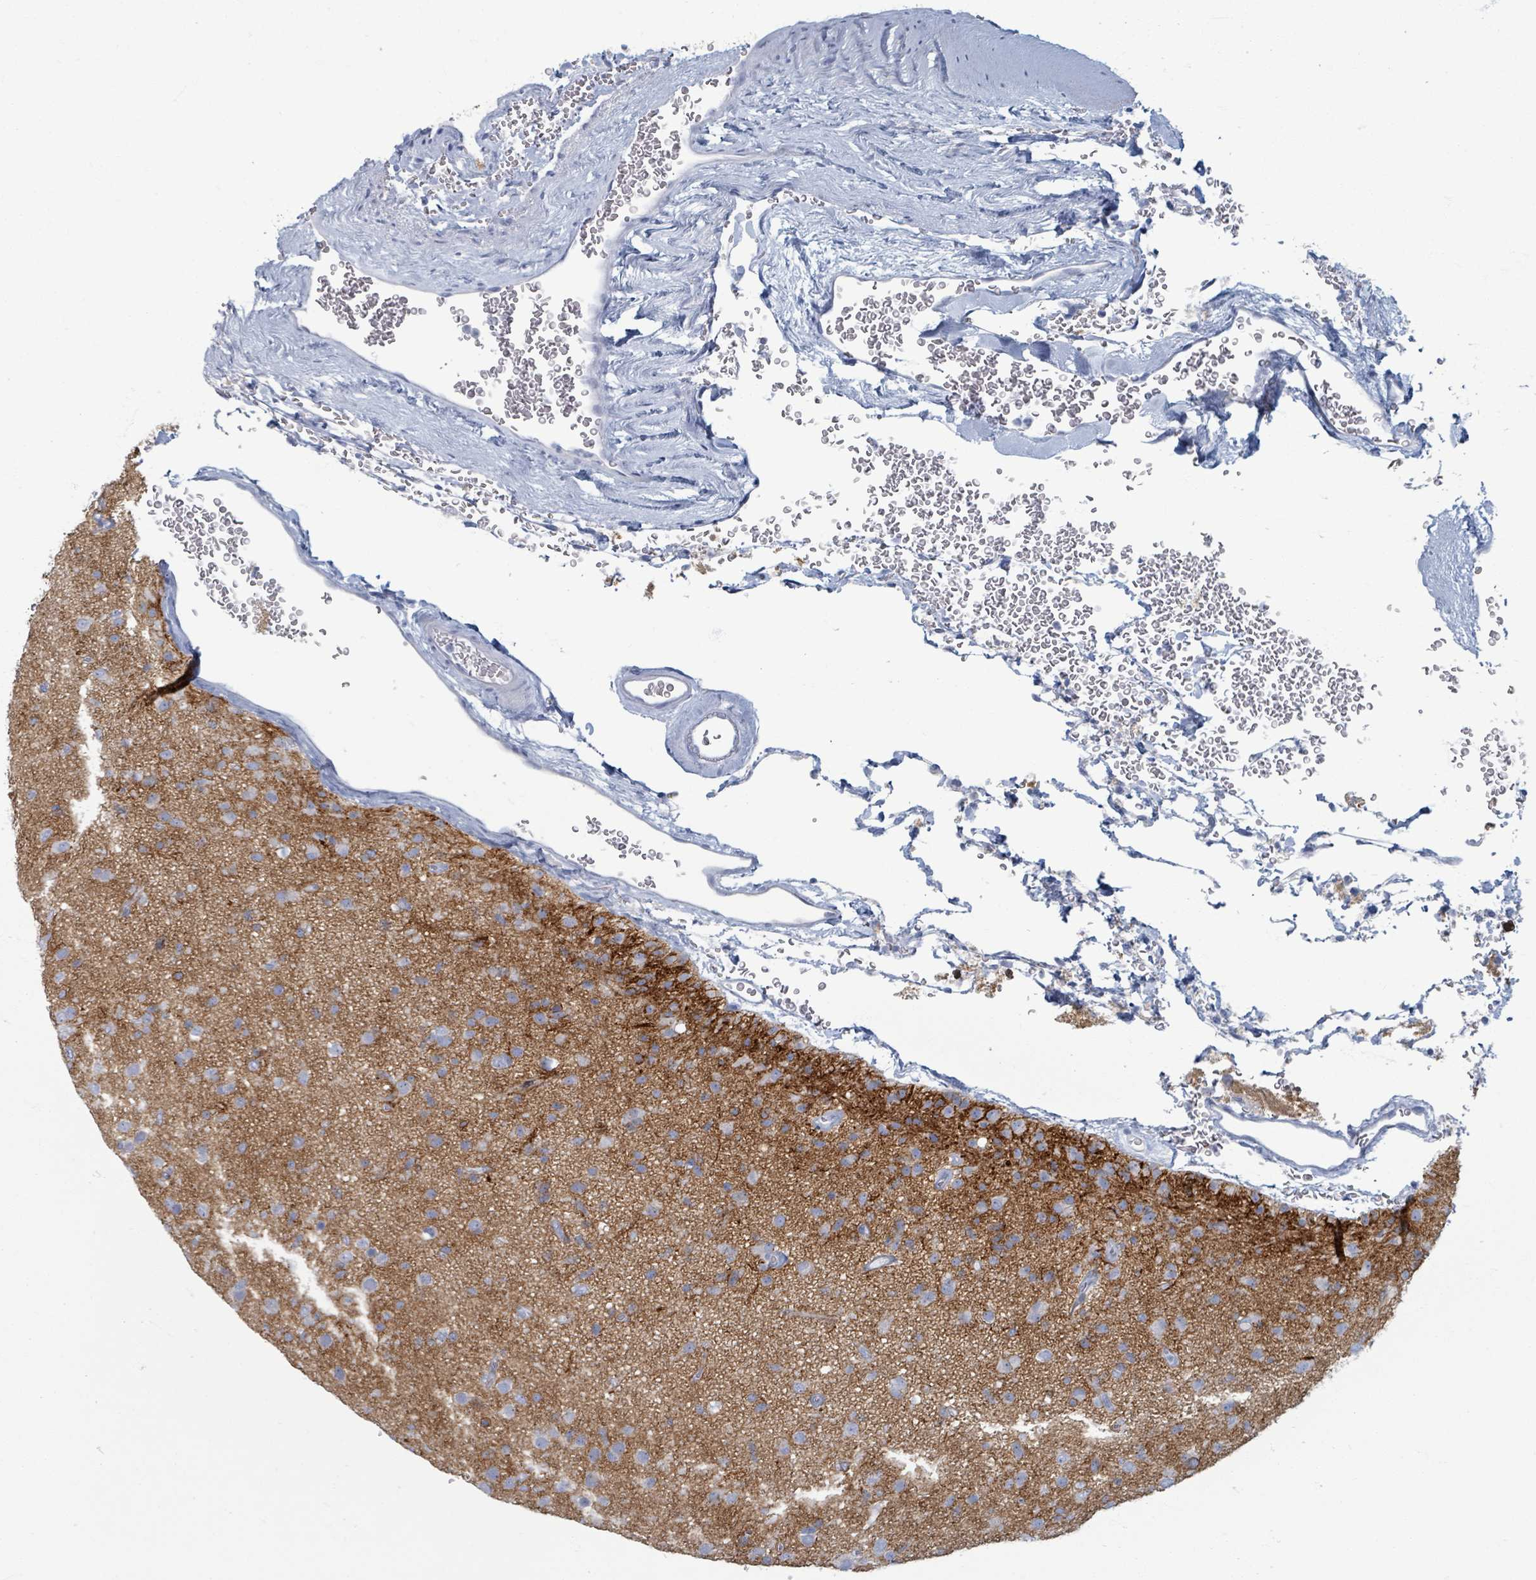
{"staining": {"intensity": "negative", "quantity": "none", "location": "none"}, "tissue": "glioma", "cell_type": "Tumor cells", "image_type": "cancer", "snomed": [{"axis": "morphology", "description": "Glioma, malignant, Low grade"}, {"axis": "topography", "description": "Brain"}], "caption": "Human glioma stained for a protein using immunohistochemistry displays no staining in tumor cells.", "gene": "TAS2R1", "patient": {"sex": "male", "age": 65}}